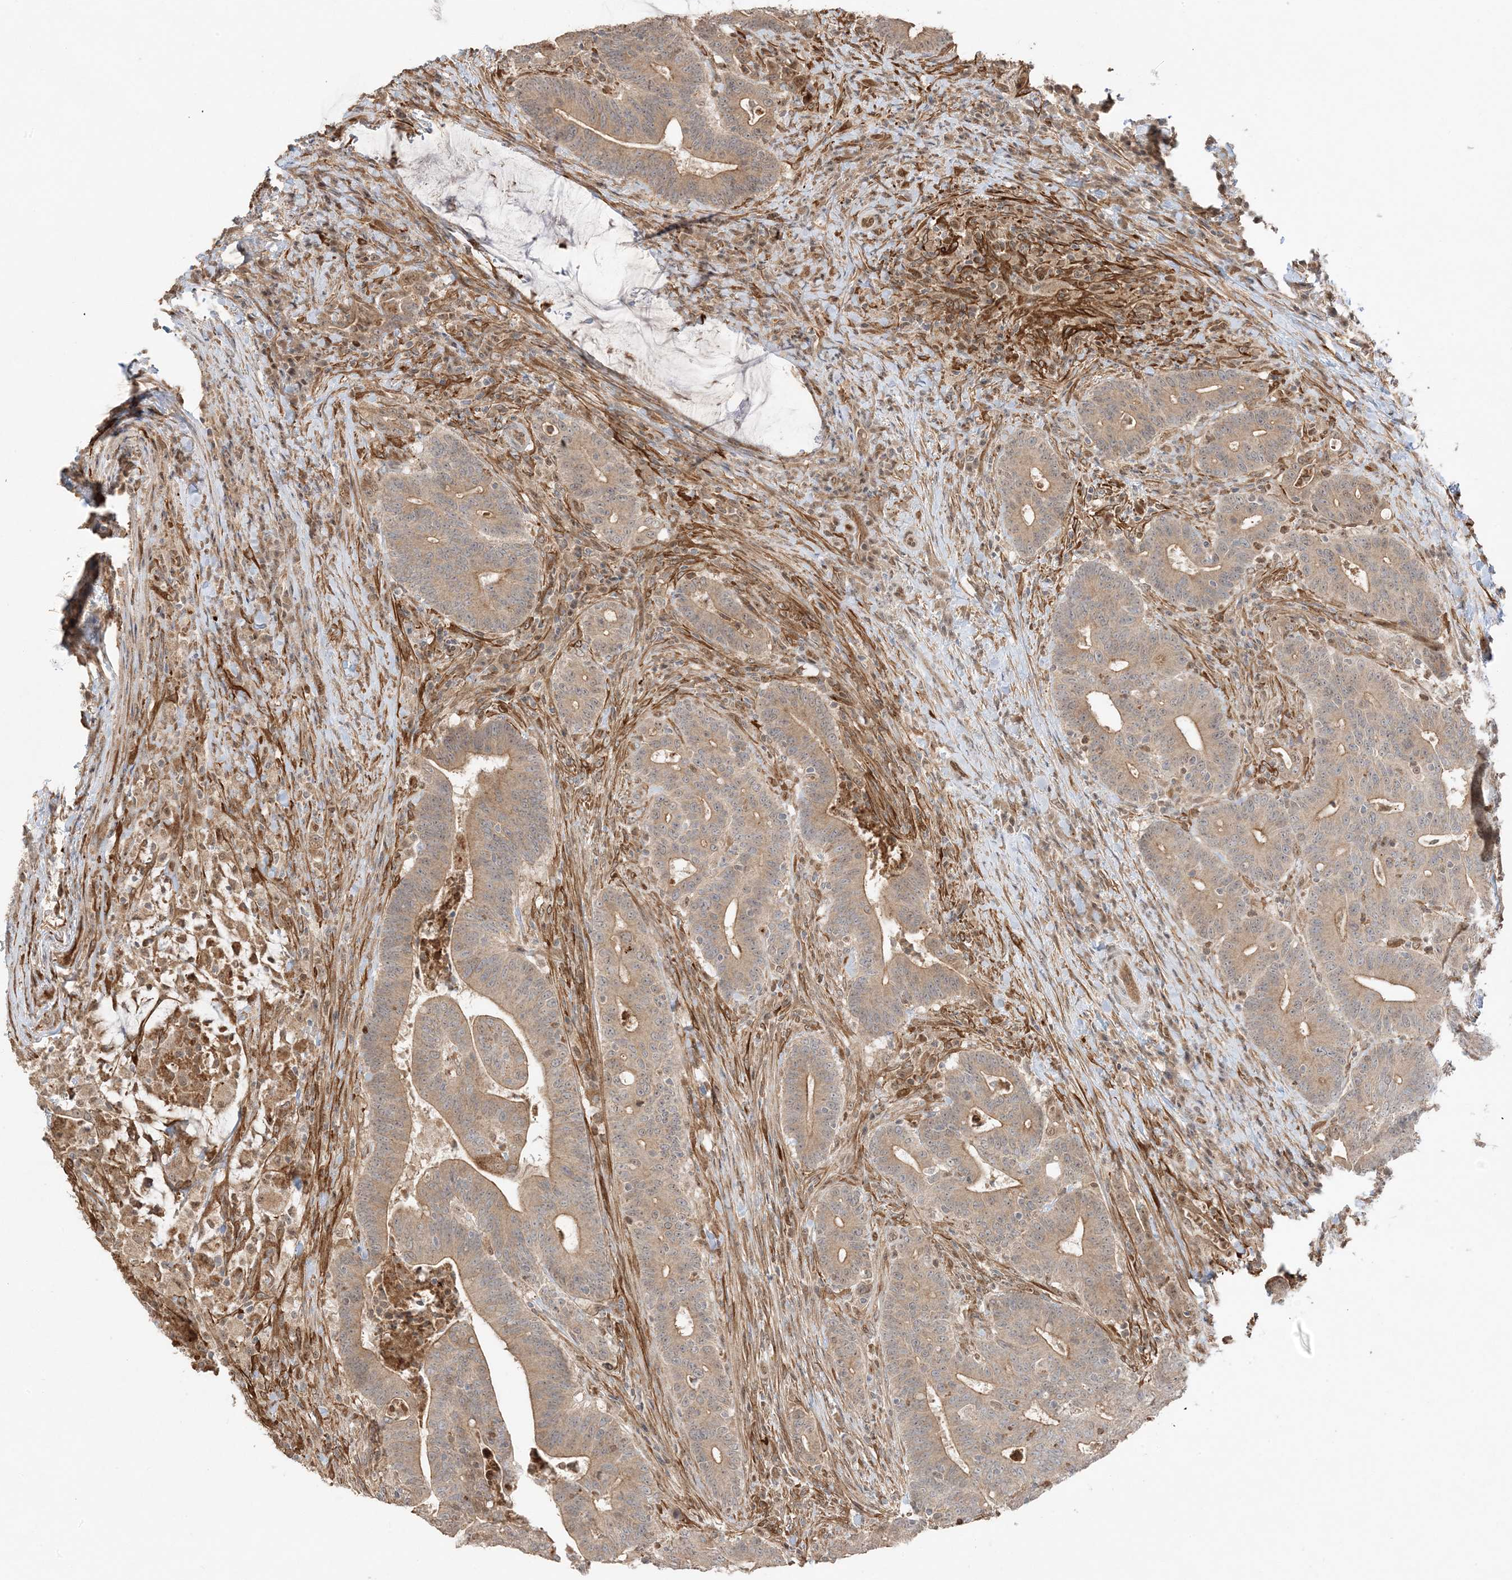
{"staining": {"intensity": "weak", "quantity": ">75%", "location": "cytoplasmic/membranous"}, "tissue": "colorectal cancer", "cell_type": "Tumor cells", "image_type": "cancer", "snomed": [{"axis": "morphology", "description": "Adenocarcinoma, NOS"}, {"axis": "topography", "description": "Colon"}], "caption": "A brown stain highlights weak cytoplasmic/membranous staining of a protein in colorectal adenocarcinoma tumor cells.", "gene": "ZBTB41", "patient": {"sex": "female", "age": 66}}